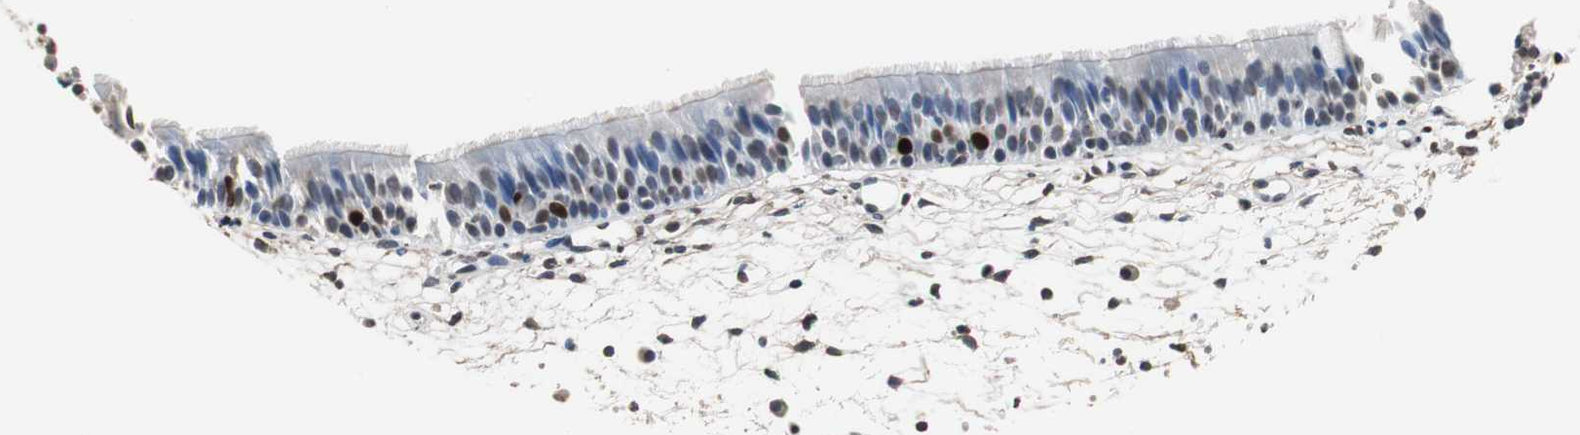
{"staining": {"intensity": "strong", "quantity": "<25%", "location": "nuclear"}, "tissue": "nasopharynx", "cell_type": "Respiratory epithelial cells", "image_type": "normal", "snomed": [{"axis": "morphology", "description": "Normal tissue, NOS"}, {"axis": "topography", "description": "Nasopharynx"}], "caption": "Immunohistochemistry image of benign nasopharynx stained for a protein (brown), which demonstrates medium levels of strong nuclear staining in approximately <25% of respiratory epithelial cells.", "gene": "TOP2A", "patient": {"sex": "female", "age": 54}}